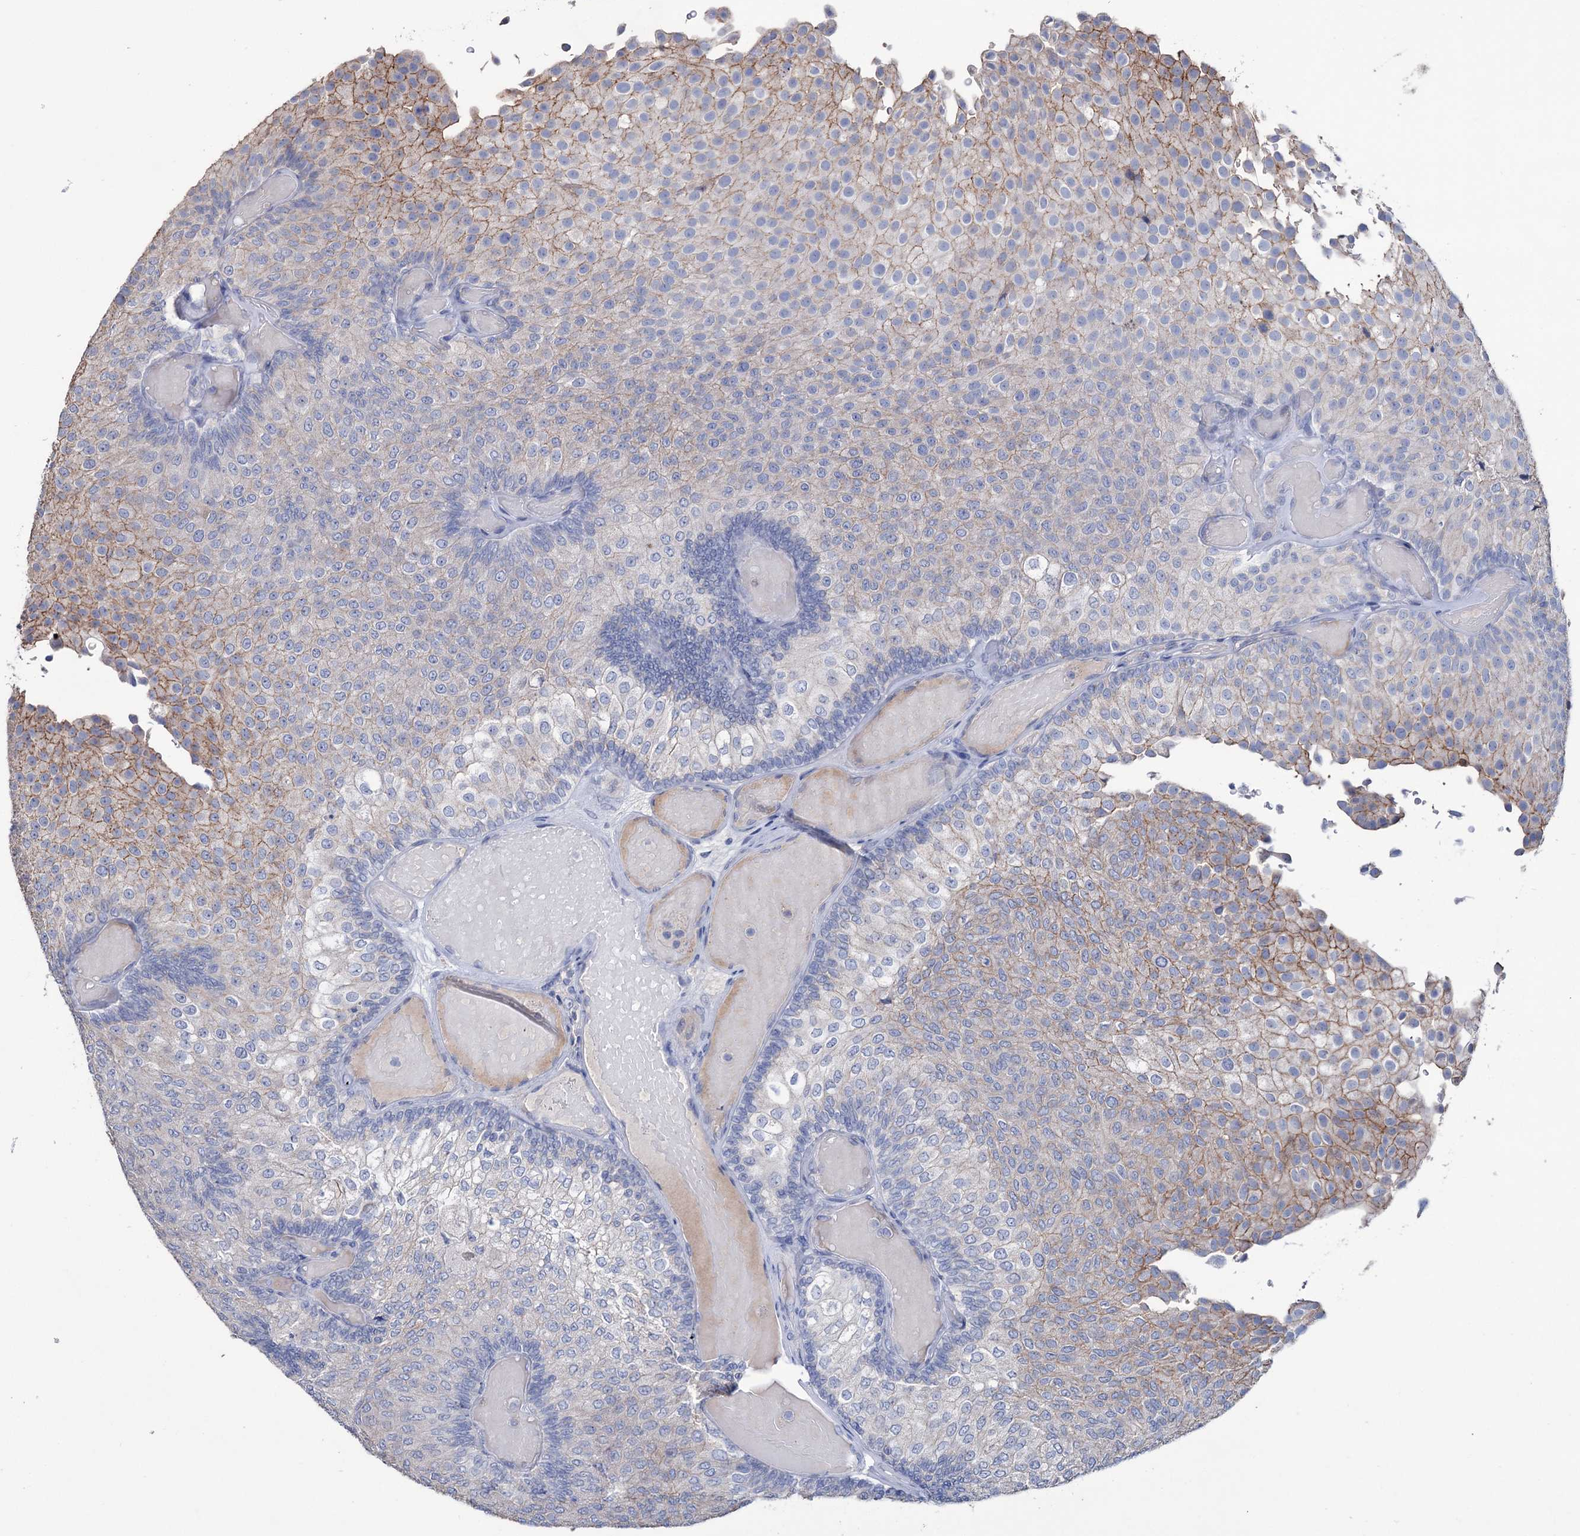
{"staining": {"intensity": "moderate", "quantity": "<25%", "location": "cytoplasmic/membranous"}, "tissue": "urothelial cancer", "cell_type": "Tumor cells", "image_type": "cancer", "snomed": [{"axis": "morphology", "description": "Urothelial carcinoma, Low grade"}, {"axis": "topography", "description": "Urinary bladder"}], "caption": "Urothelial cancer stained with DAB IHC shows low levels of moderate cytoplasmic/membranous expression in about <25% of tumor cells.", "gene": "EPB41L5", "patient": {"sex": "male", "age": 78}}